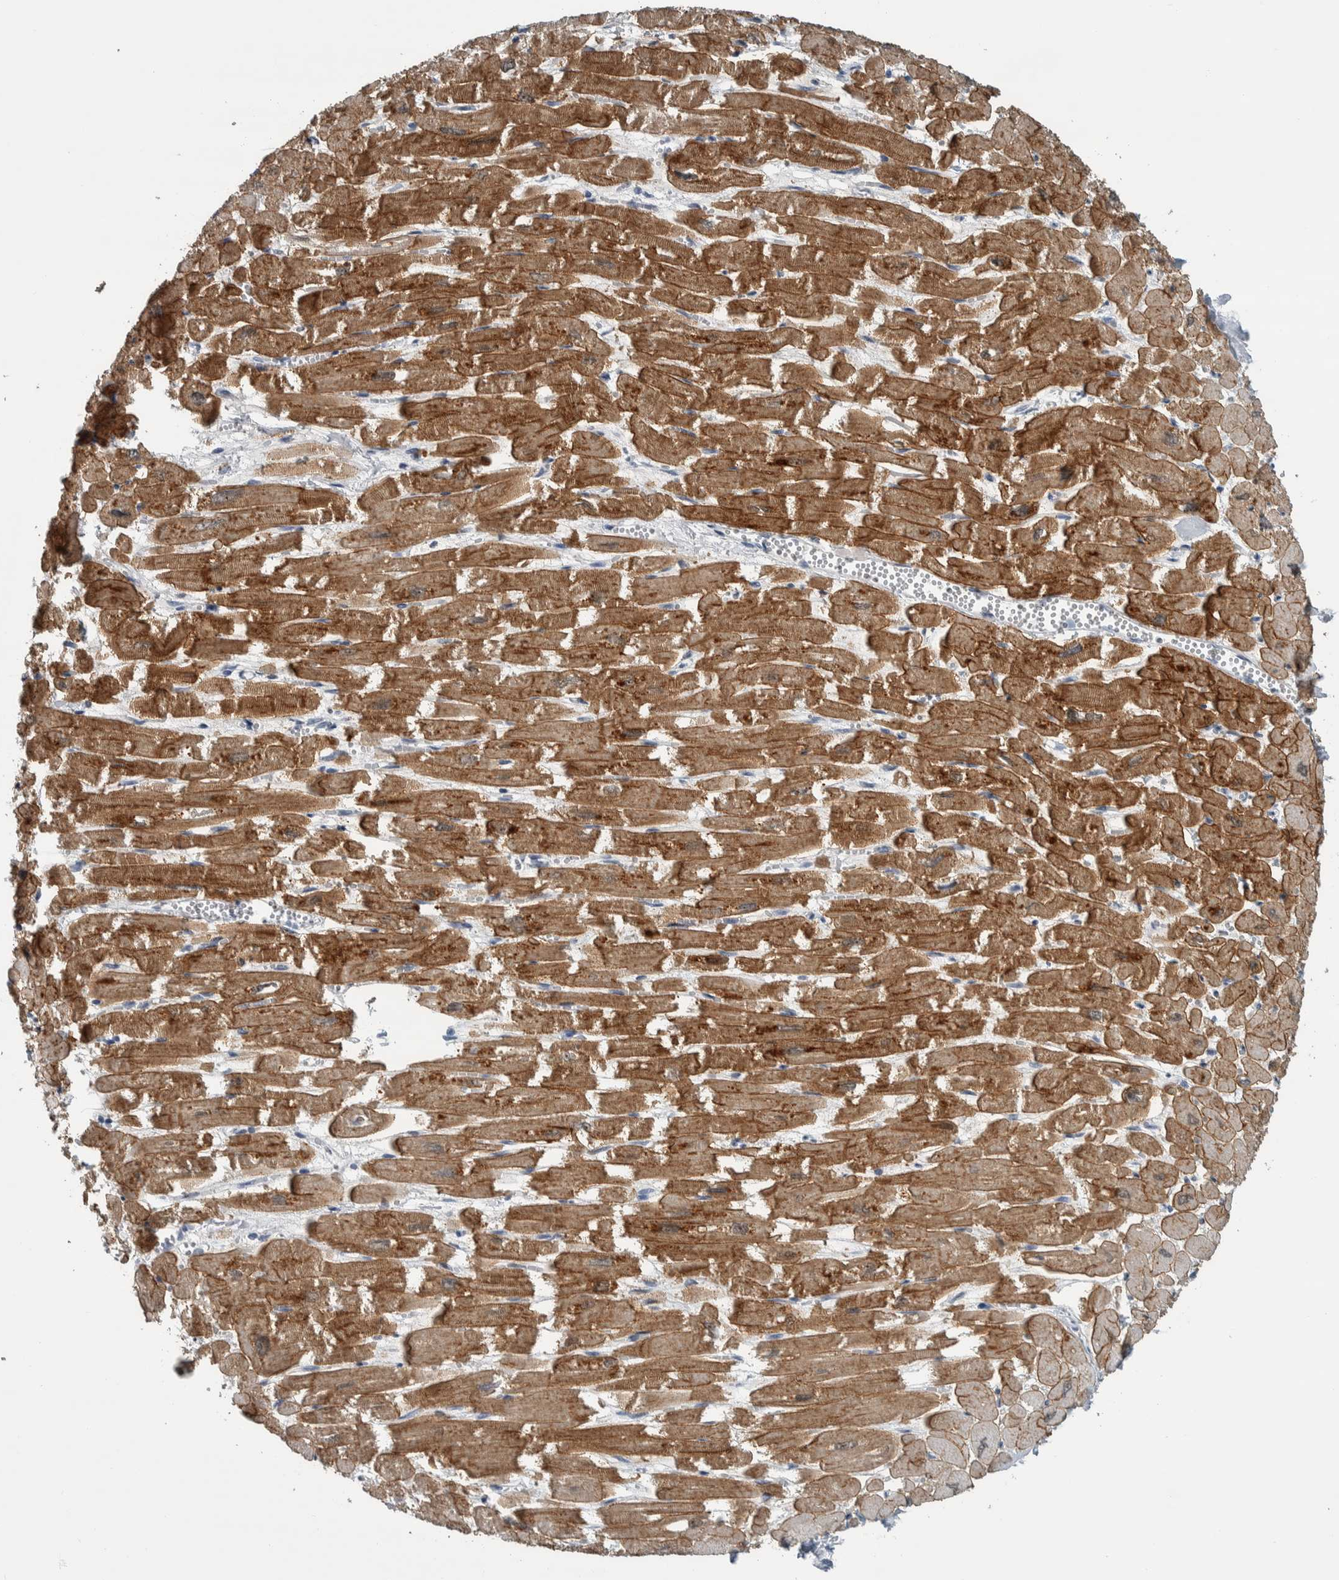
{"staining": {"intensity": "moderate", "quantity": ">75%", "location": "cytoplasmic/membranous"}, "tissue": "heart muscle", "cell_type": "Cardiomyocytes", "image_type": "normal", "snomed": [{"axis": "morphology", "description": "Normal tissue, NOS"}, {"axis": "topography", "description": "Heart"}], "caption": "IHC image of normal heart muscle: human heart muscle stained using immunohistochemistry demonstrates medium levels of moderate protein expression localized specifically in the cytoplasmic/membranous of cardiomyocytes, appearing as a cytoplasmic/membranous brown color.", "gene": "CAVIN4", "patient": {"sex": "male", "age": 54}}